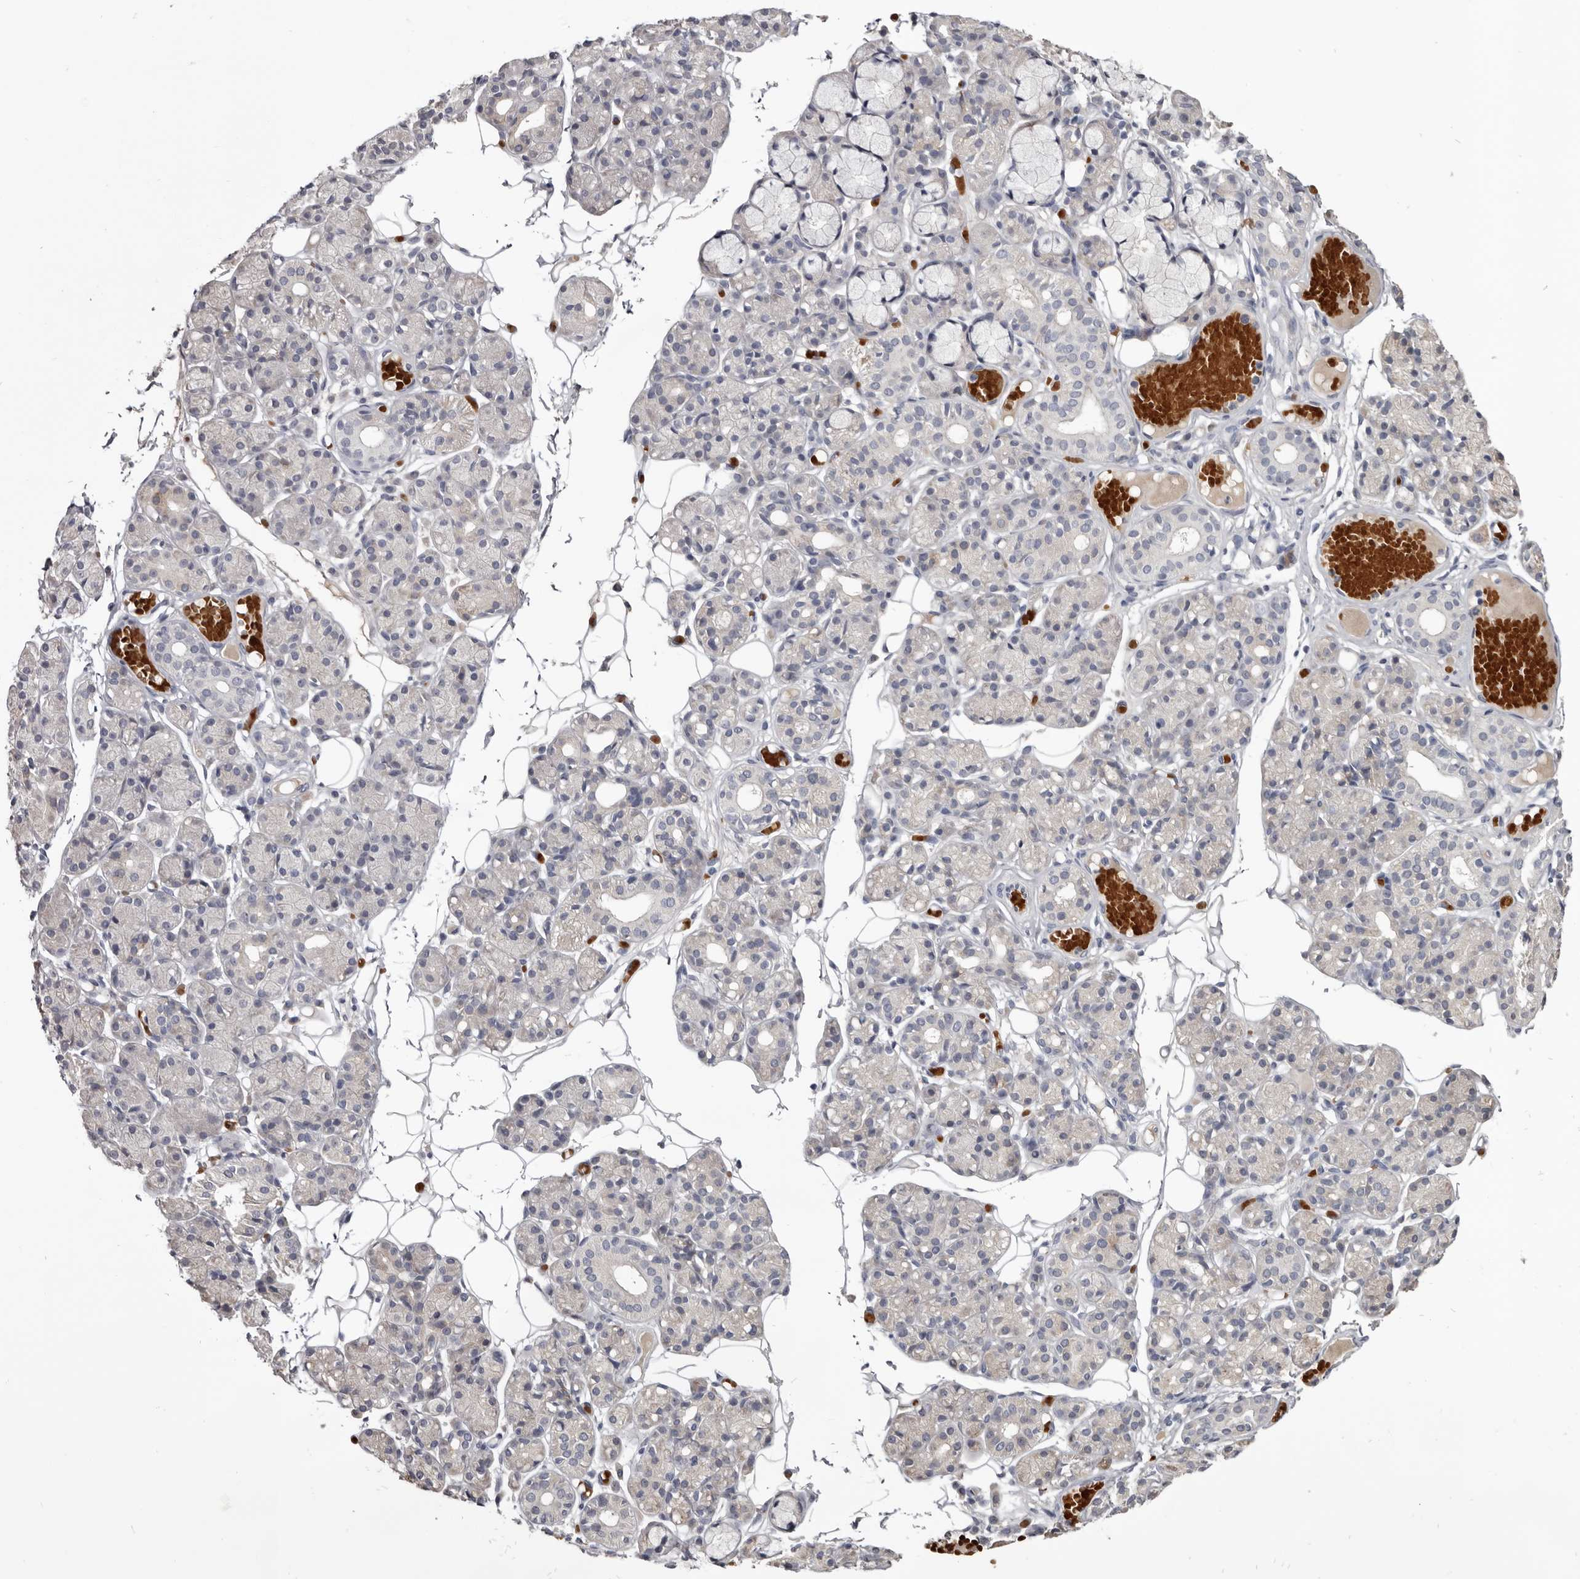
{"staining": {"intensity": "negative", "quantity": "none", "location": "none"}, "tissue": "salivary gland", "cell_type": "Glandular cells", "image_type": "normal", "snomed": [{"axis": "morphology", "description": "Normal tissue, NOS"}, {"axis": "topography", "description": "Salivary gland"}], "caption": "Immunohistochemistry (IHC) histopathology image of unremarkable salivary gland: salivary gland stained with DAB exhibits no significant protein expression in glandular cells.", "gene": "NENF", "patient": {"sex": "male", "age": 63}}